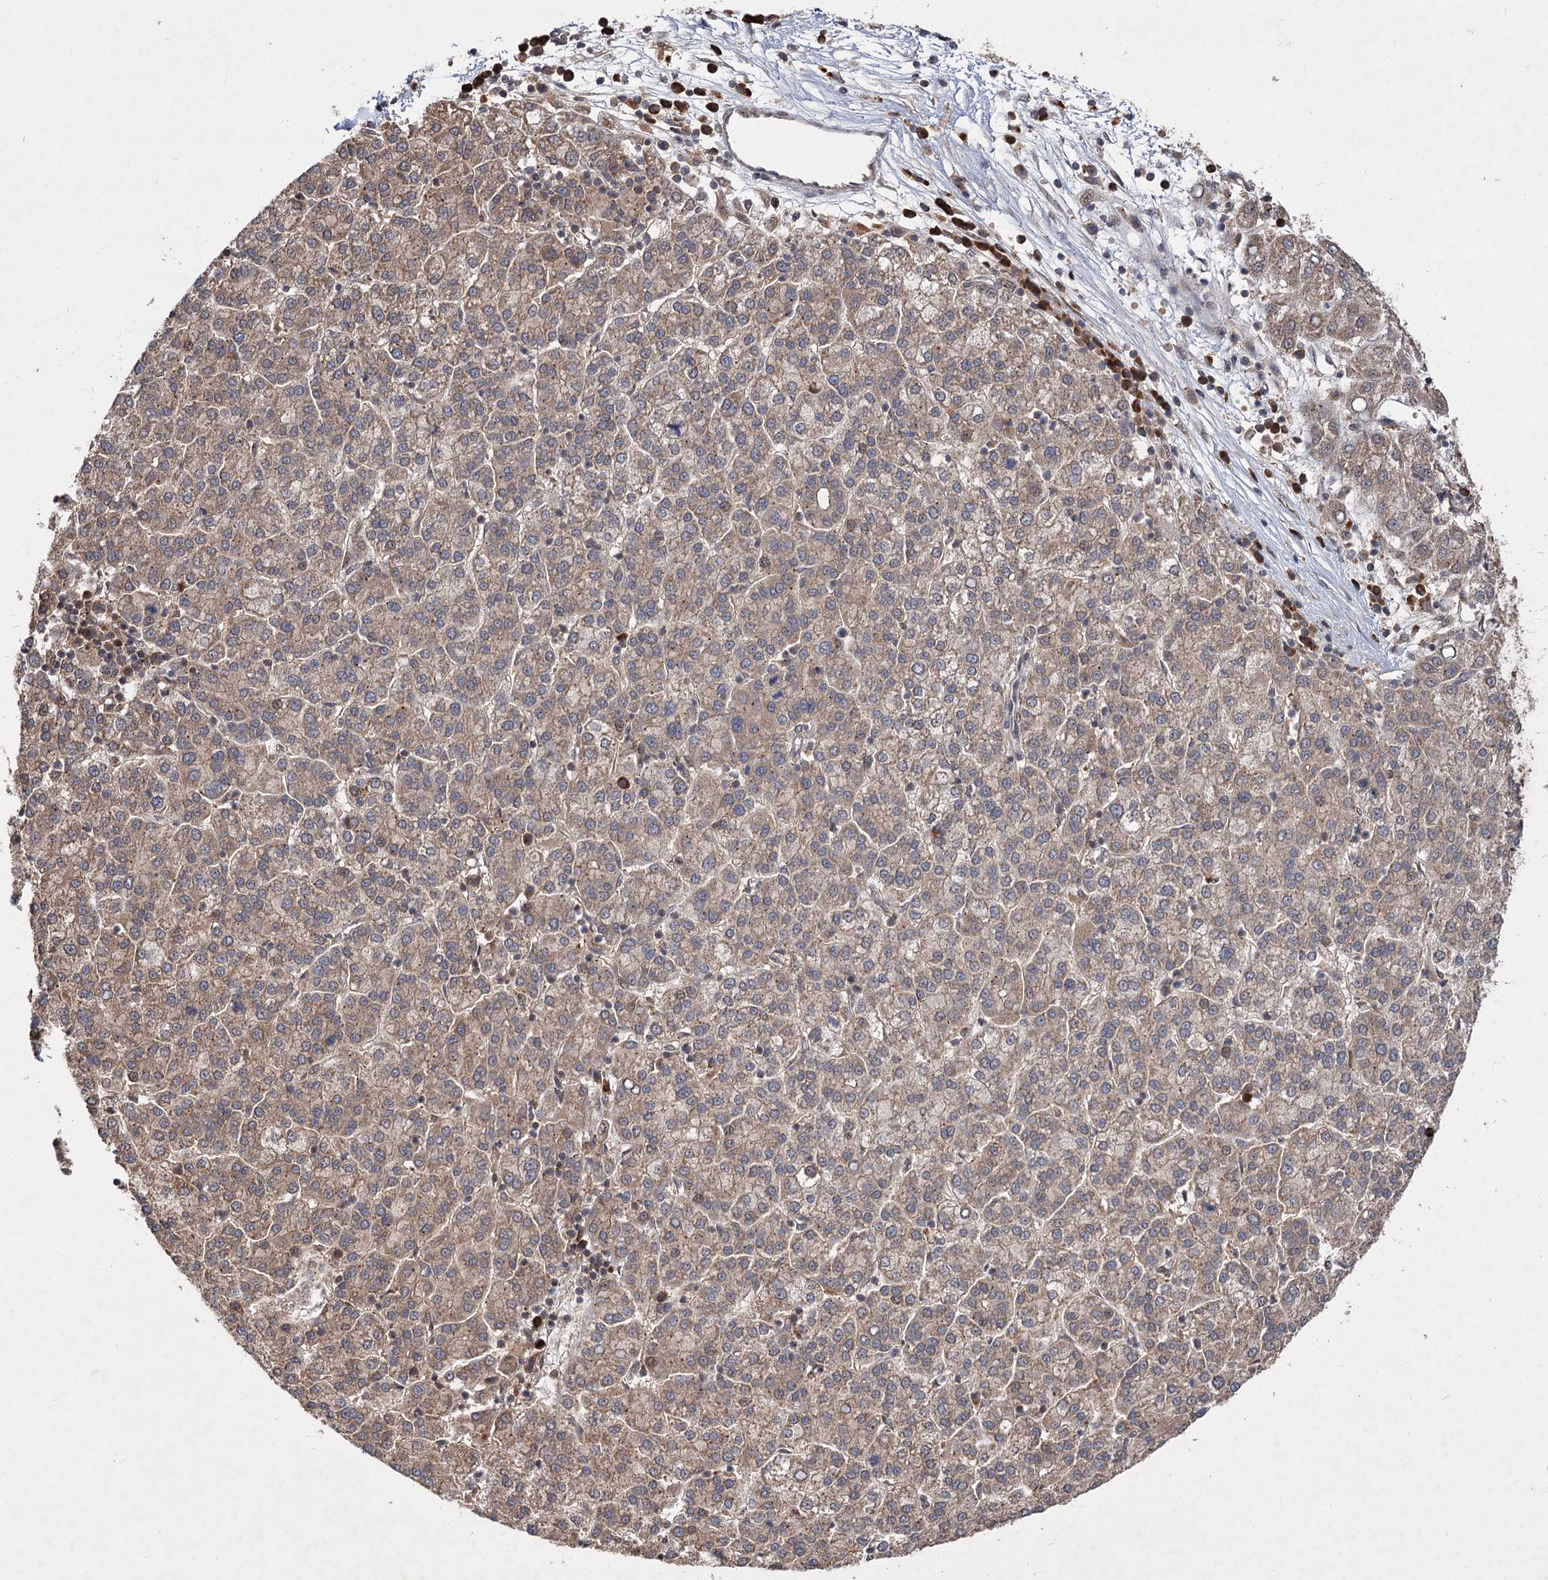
{"staining": {"intensity": "weak", "quantity": ">75%", "location": "cytoplasmic/membranous"}, "tissue": "liver cancer", "cell_type": "Tumor cells", "image_type": "cancer", "snomed": [{"axis": "morphology", "description": "Carcinoma, Hepatocellular, NOS"}, {"axis": "topography", "description": "Liver"}], "caption": "Protein expression analysis of human liver hepatocellular carcinoma reveals weak cytoplasmic/membranous expression in approximately >75% of tumor cells.", "gene": "FBXW8", "patient": {"sex": "female", "age": 58}}